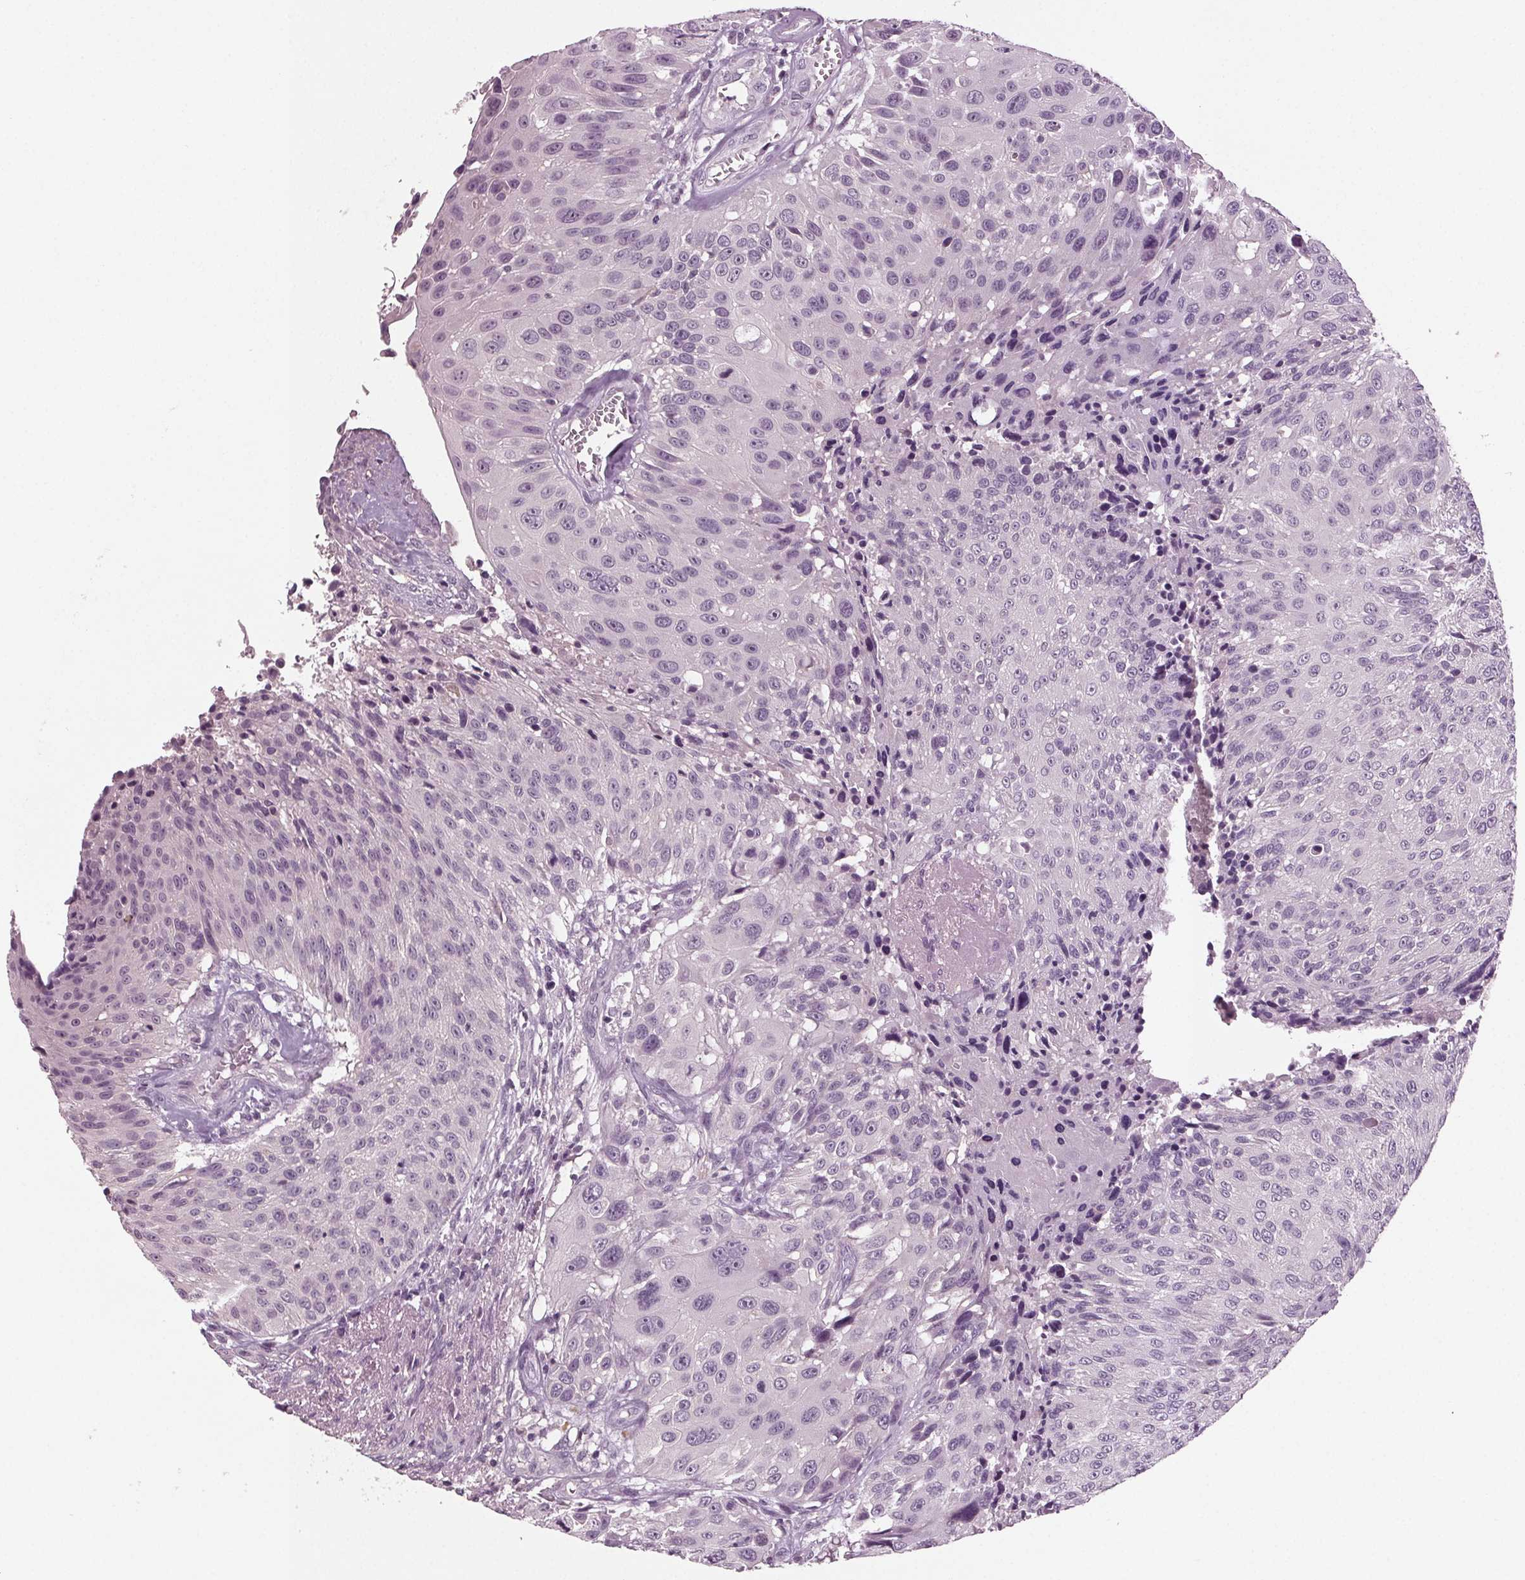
{"staining": {"intensity": "negative", "quantity": "none", "location": "none"}, "tissue": "urothelial cancer", "cell_type": "Tumor cells", "image_type": "cancer", "snomed": [{"axis": "morphology", "description": "Urothelial carcinoma, NOS"}, {"axis": "topography", "description": "Urinary bladder"}], "caption": "Photomicrograph shows no protein staining in tumor cells of transitional cell carcinoma tissue. (Brightfield microscopy of DAB IHC at high magnification).", "gene": "BHLHE22", "patient": {"sex": "male", "age": 55}}